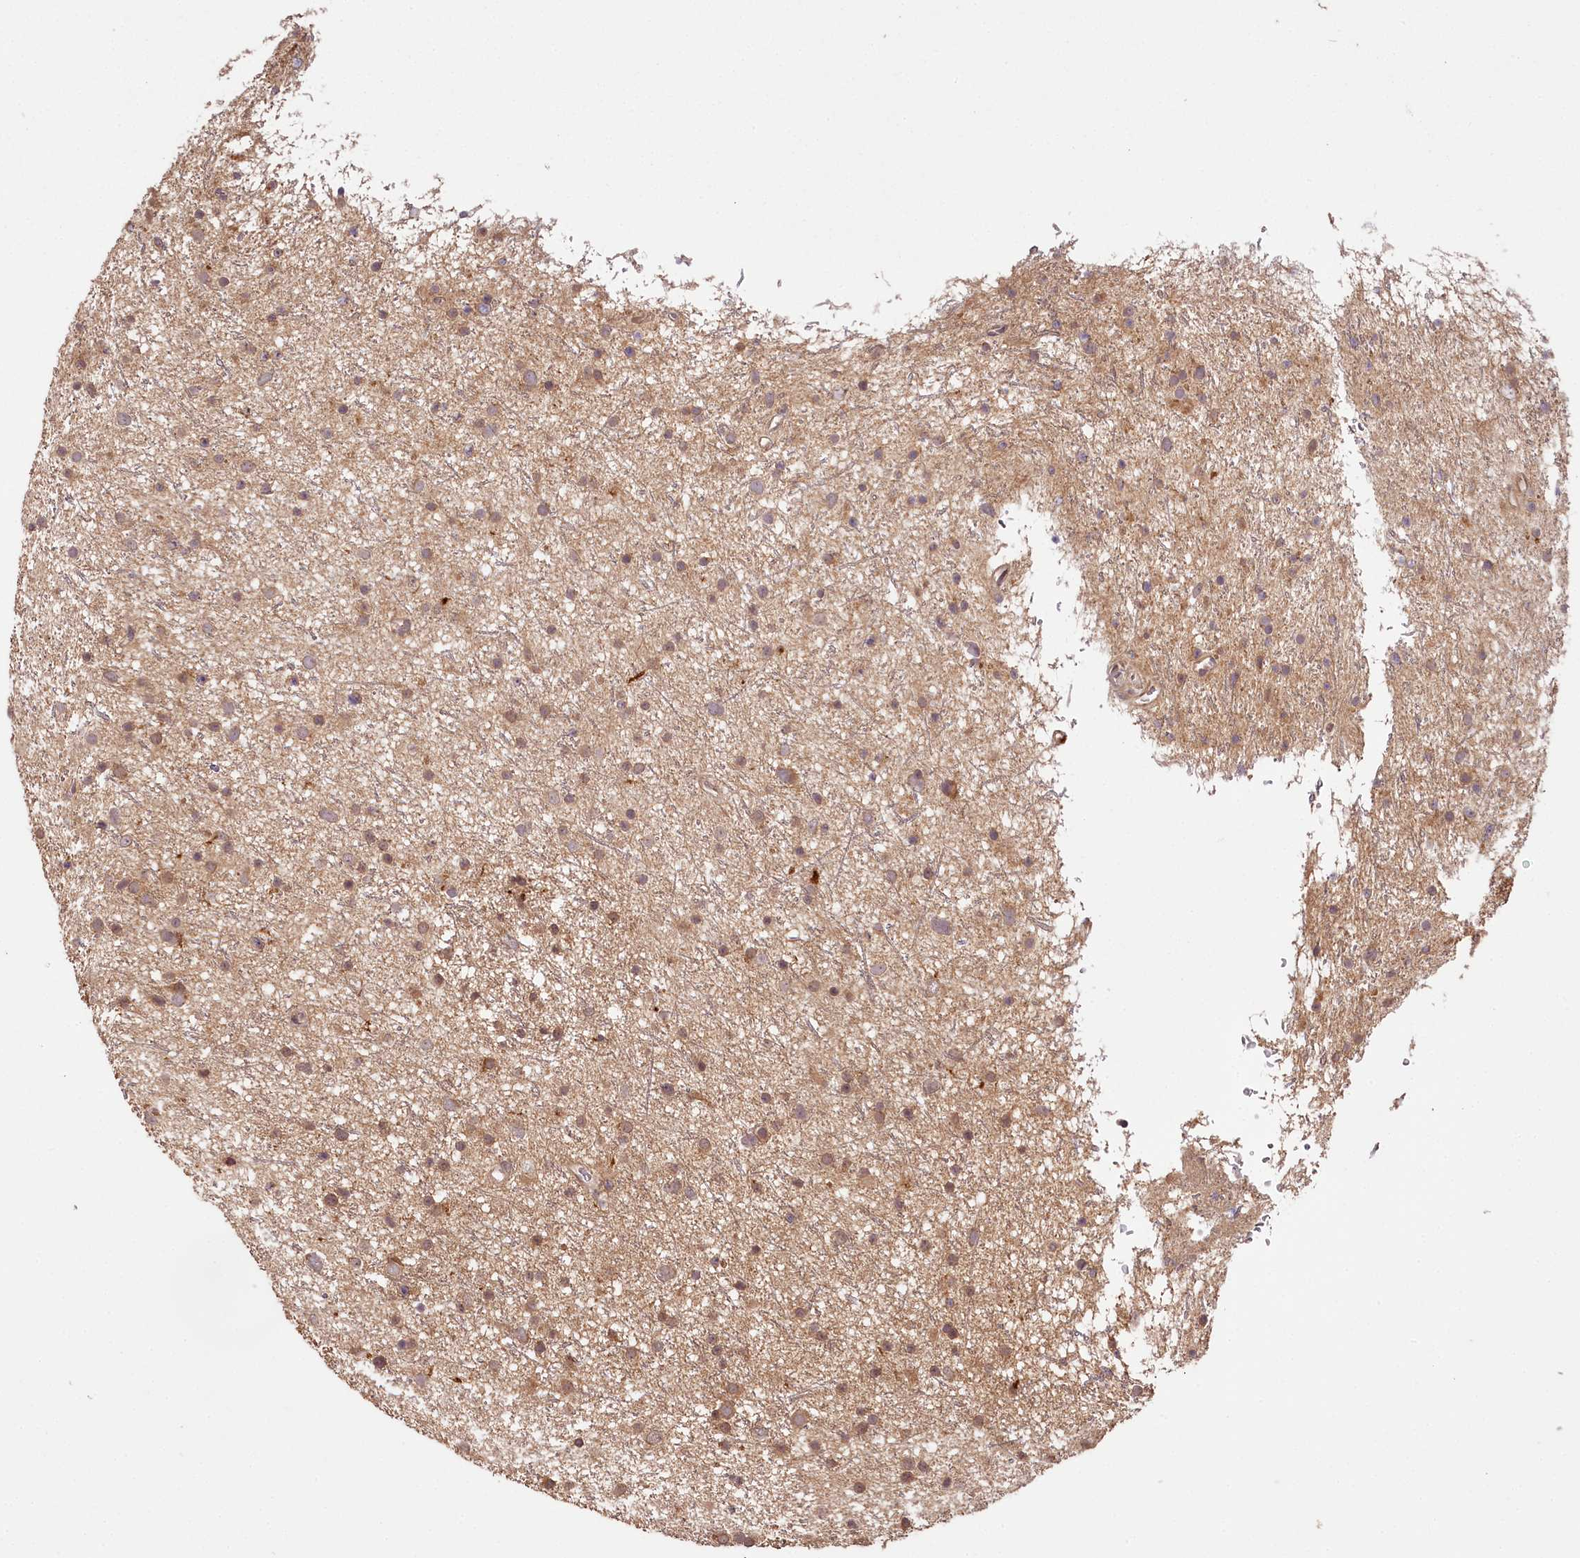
{"staining": {"intensity": "moderate", "quantity": "25%-75%", "location": "cytoplasmic/membranous"}, "tissue": "glioma", "cell_type": "Tumor cells", "image_type": "cancer", "snomed": [{"axis": "morphology", "description": "Glioma, malignant, Low grade"}, {"axis": "topography", "description": "Cerebral cortex"}], "caption": "Immunohistochemical staining of human malignant glioma (low-grade) demonstrates medium levels of moderate cytoplasmic/membranous expression in about 25%-75% of tumor cells.", "gene": "TTC12", "patient": {"sex": "female", "age": 39}}